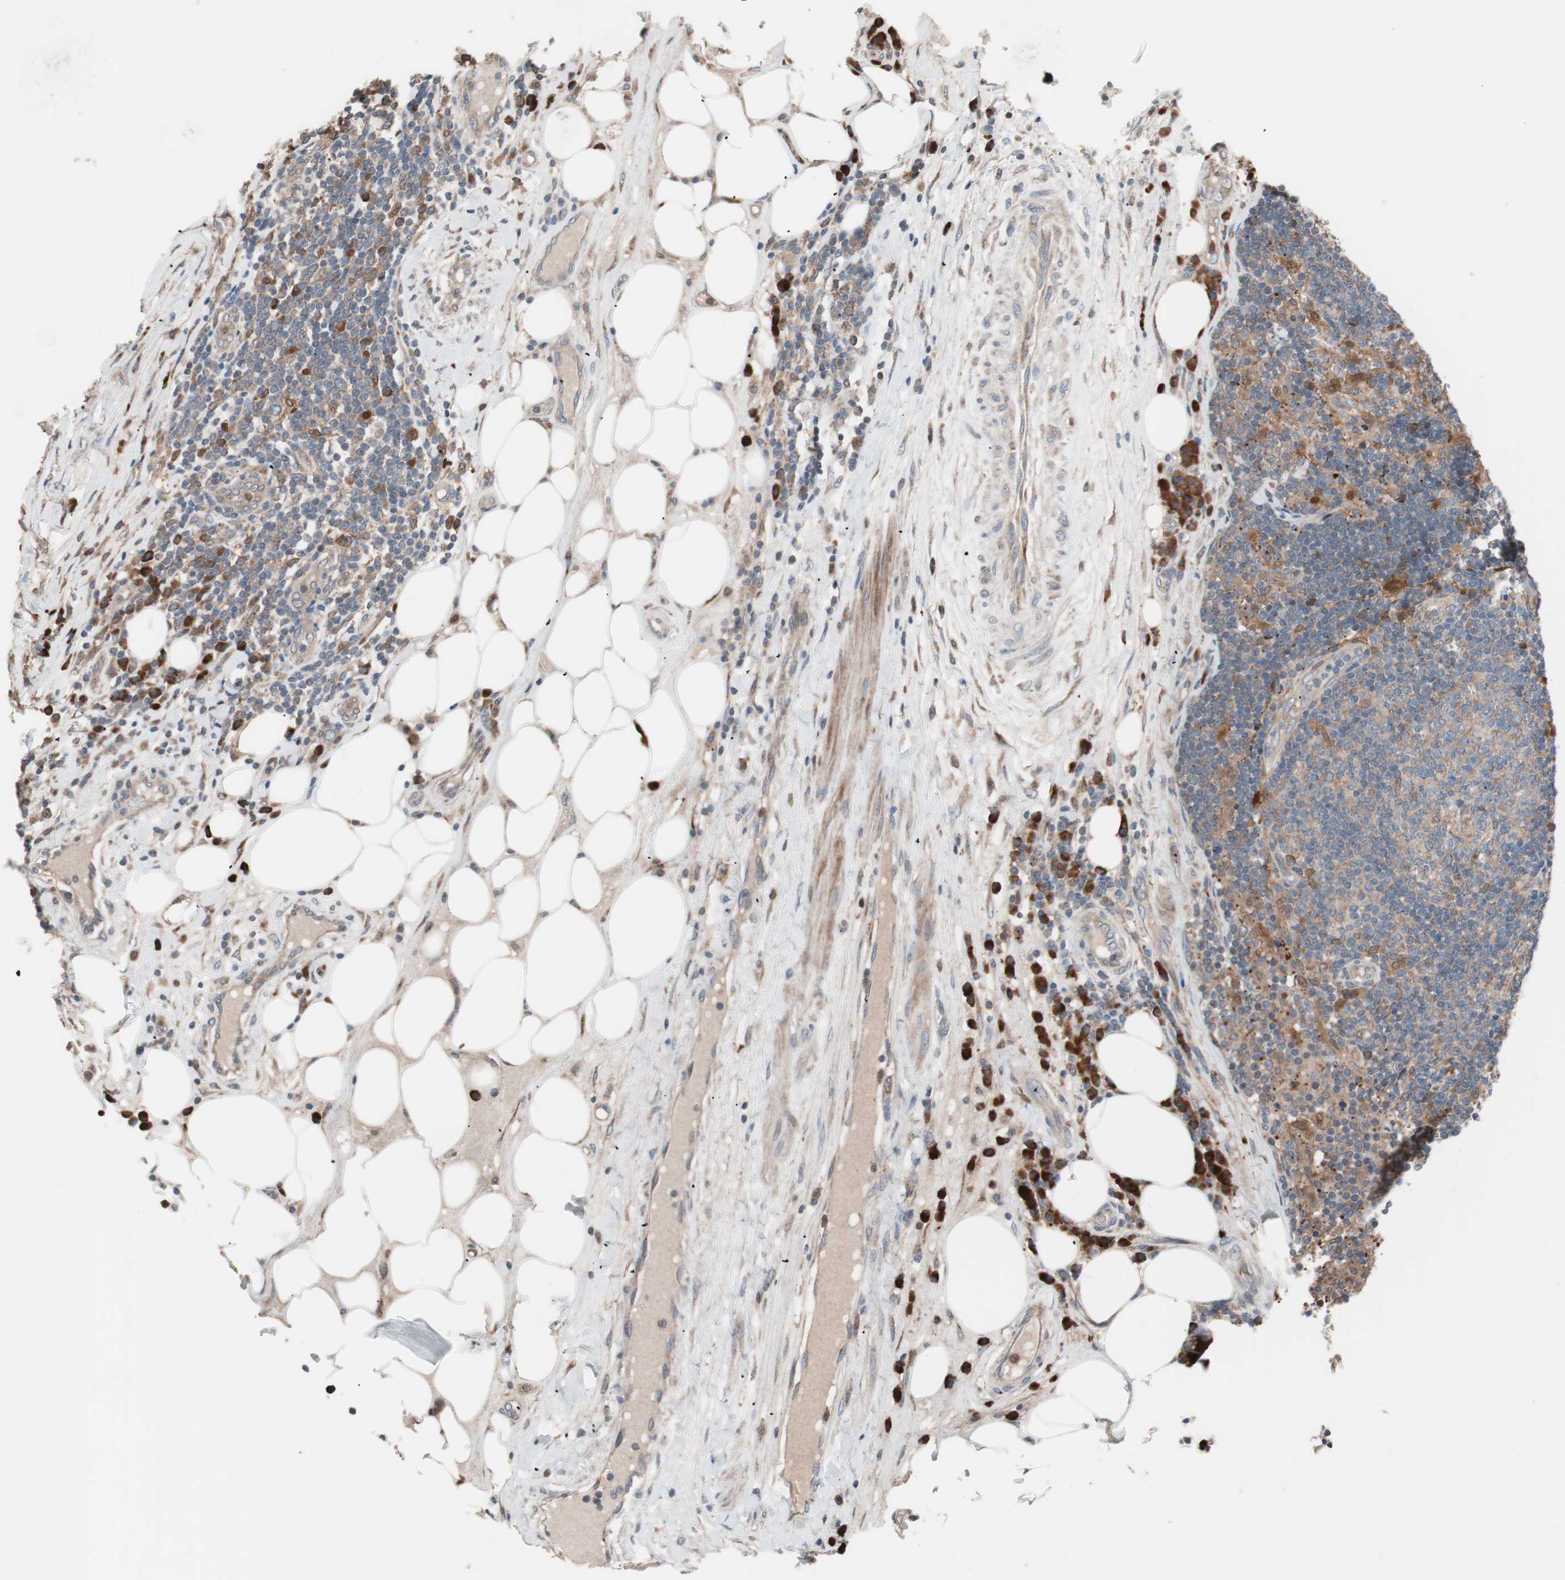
{"staining": {"intensity": "moderate", "quantity": ">75%", "location": "cytoplasmic/membranous"}, "tissue": "lymph node", "cell_type": "Germinal center cells", "image_type": "normal", "snomed": [{"axis": "morphology", "description": "Normal tissue, NOS"}, {"axis": "morphology", "description": "Squamous cell carcinoma, metastatic, NOS"}, {"axis": "topography", "description": "Lymph node"}], "caption": "Immunohistochemical staining of unremarkable lymph node exhibits medium levels of moderate cytoplasmic/membranous expression in about >75% of germinal center cells.", "gene": "FAAH", "patient": {"sex": "female", "age": 53}}